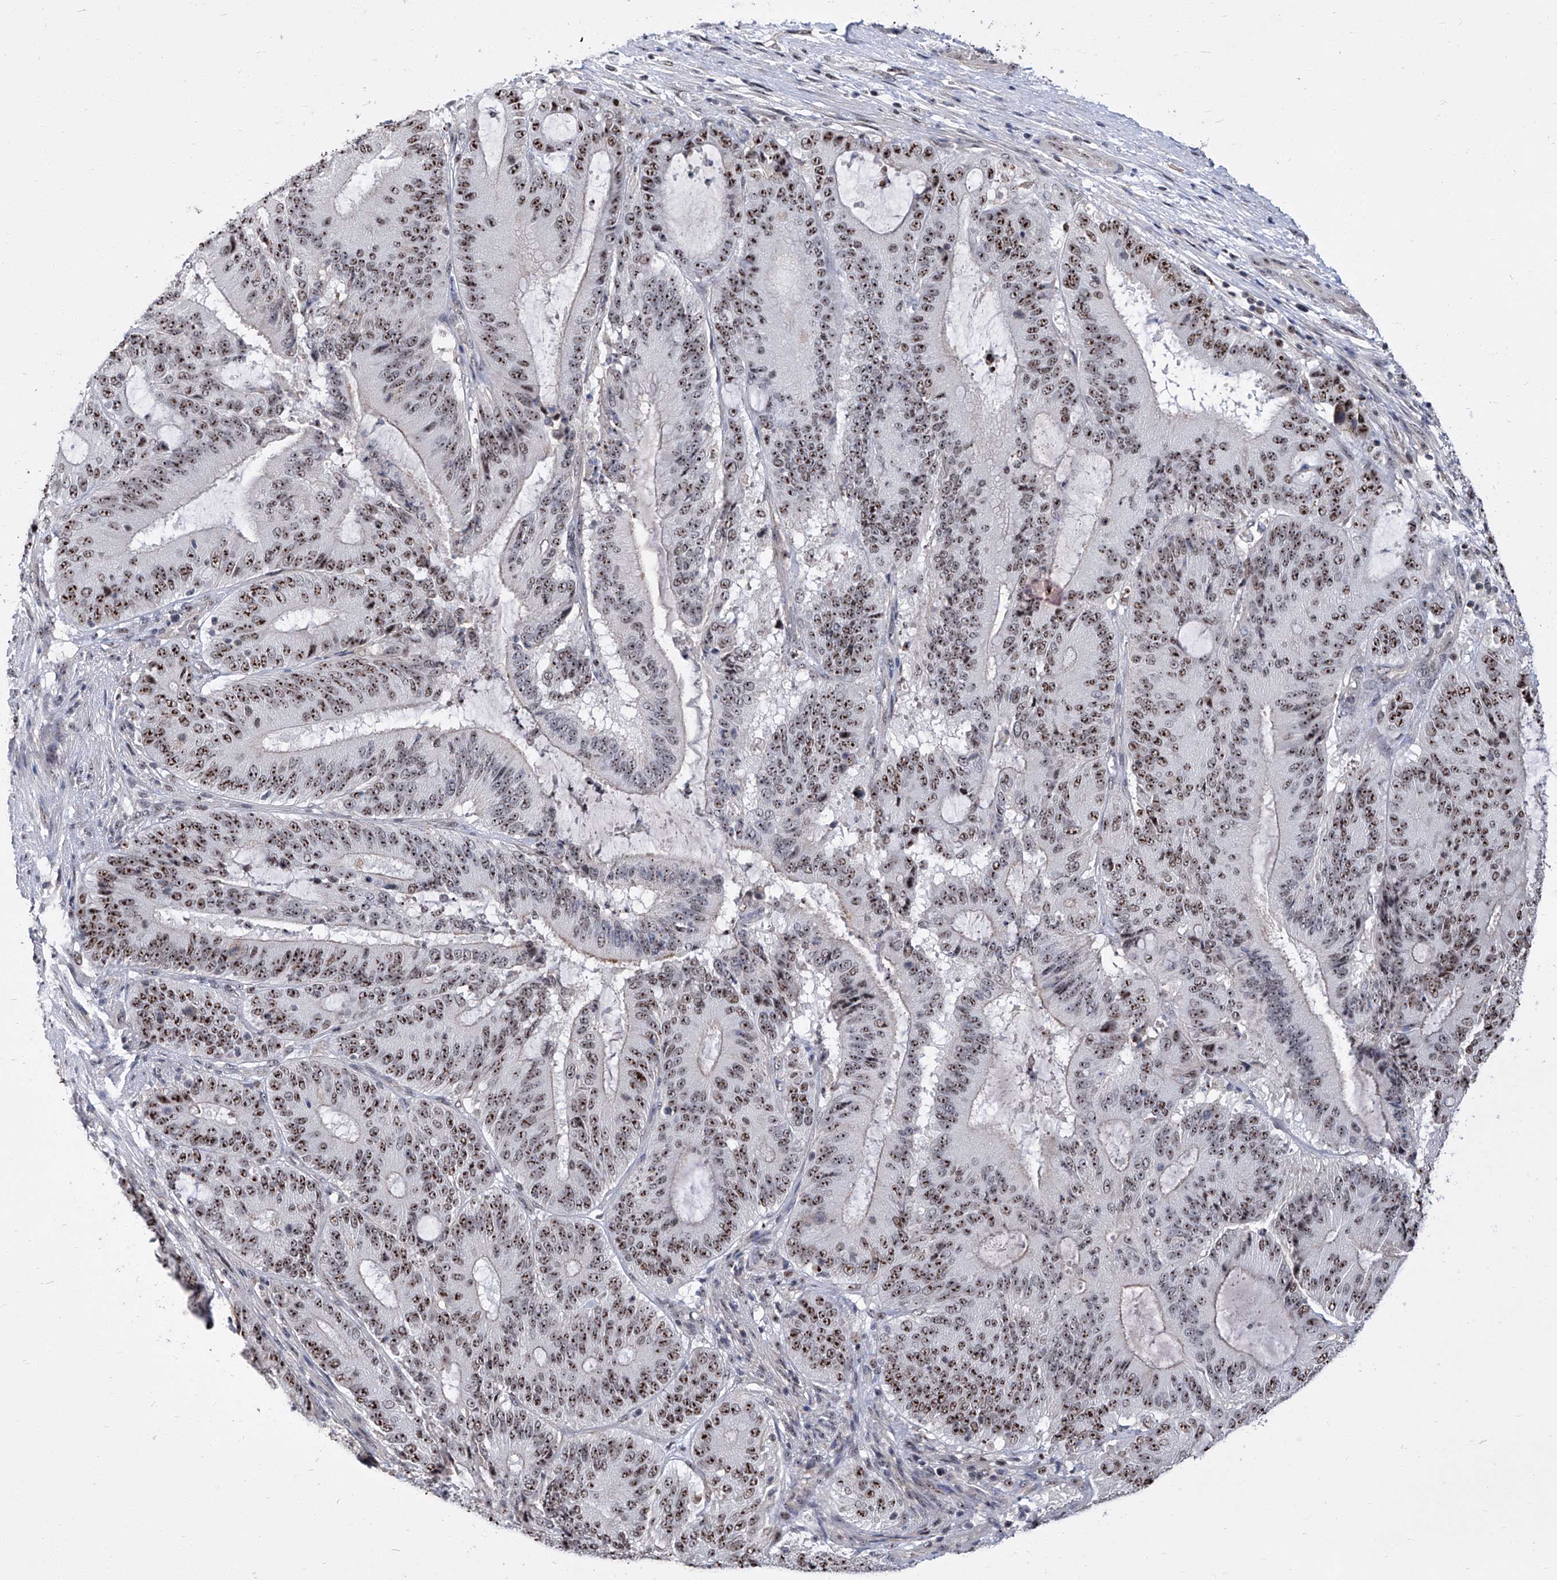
{"staining": {"intensity": "strong", "quantity": ">75%", "location": "nuclear"}, "tissue": "liver cancer", "cell_type": "Tumor cells", "image_type": "cancer", "snomed": [{"axis": "morphology", "description": "Normal tissue, NOS"}, {"axis": "morphology", "description": "Cholangiocarcinoma"}, {"axis": "topography", "description": "Liver"}, {"axis": "topography", "description": "Peripheral nerve tissue"}], "caption": "Immunohistochemistry (IHC) image of liver cancer stained for a protein (brown), which demonstrates high levels of strong nuclear staining in approximately >75% of tumor cells.", "gene": "CMTR1", "patient": {"sex": "female", "age": 73}}